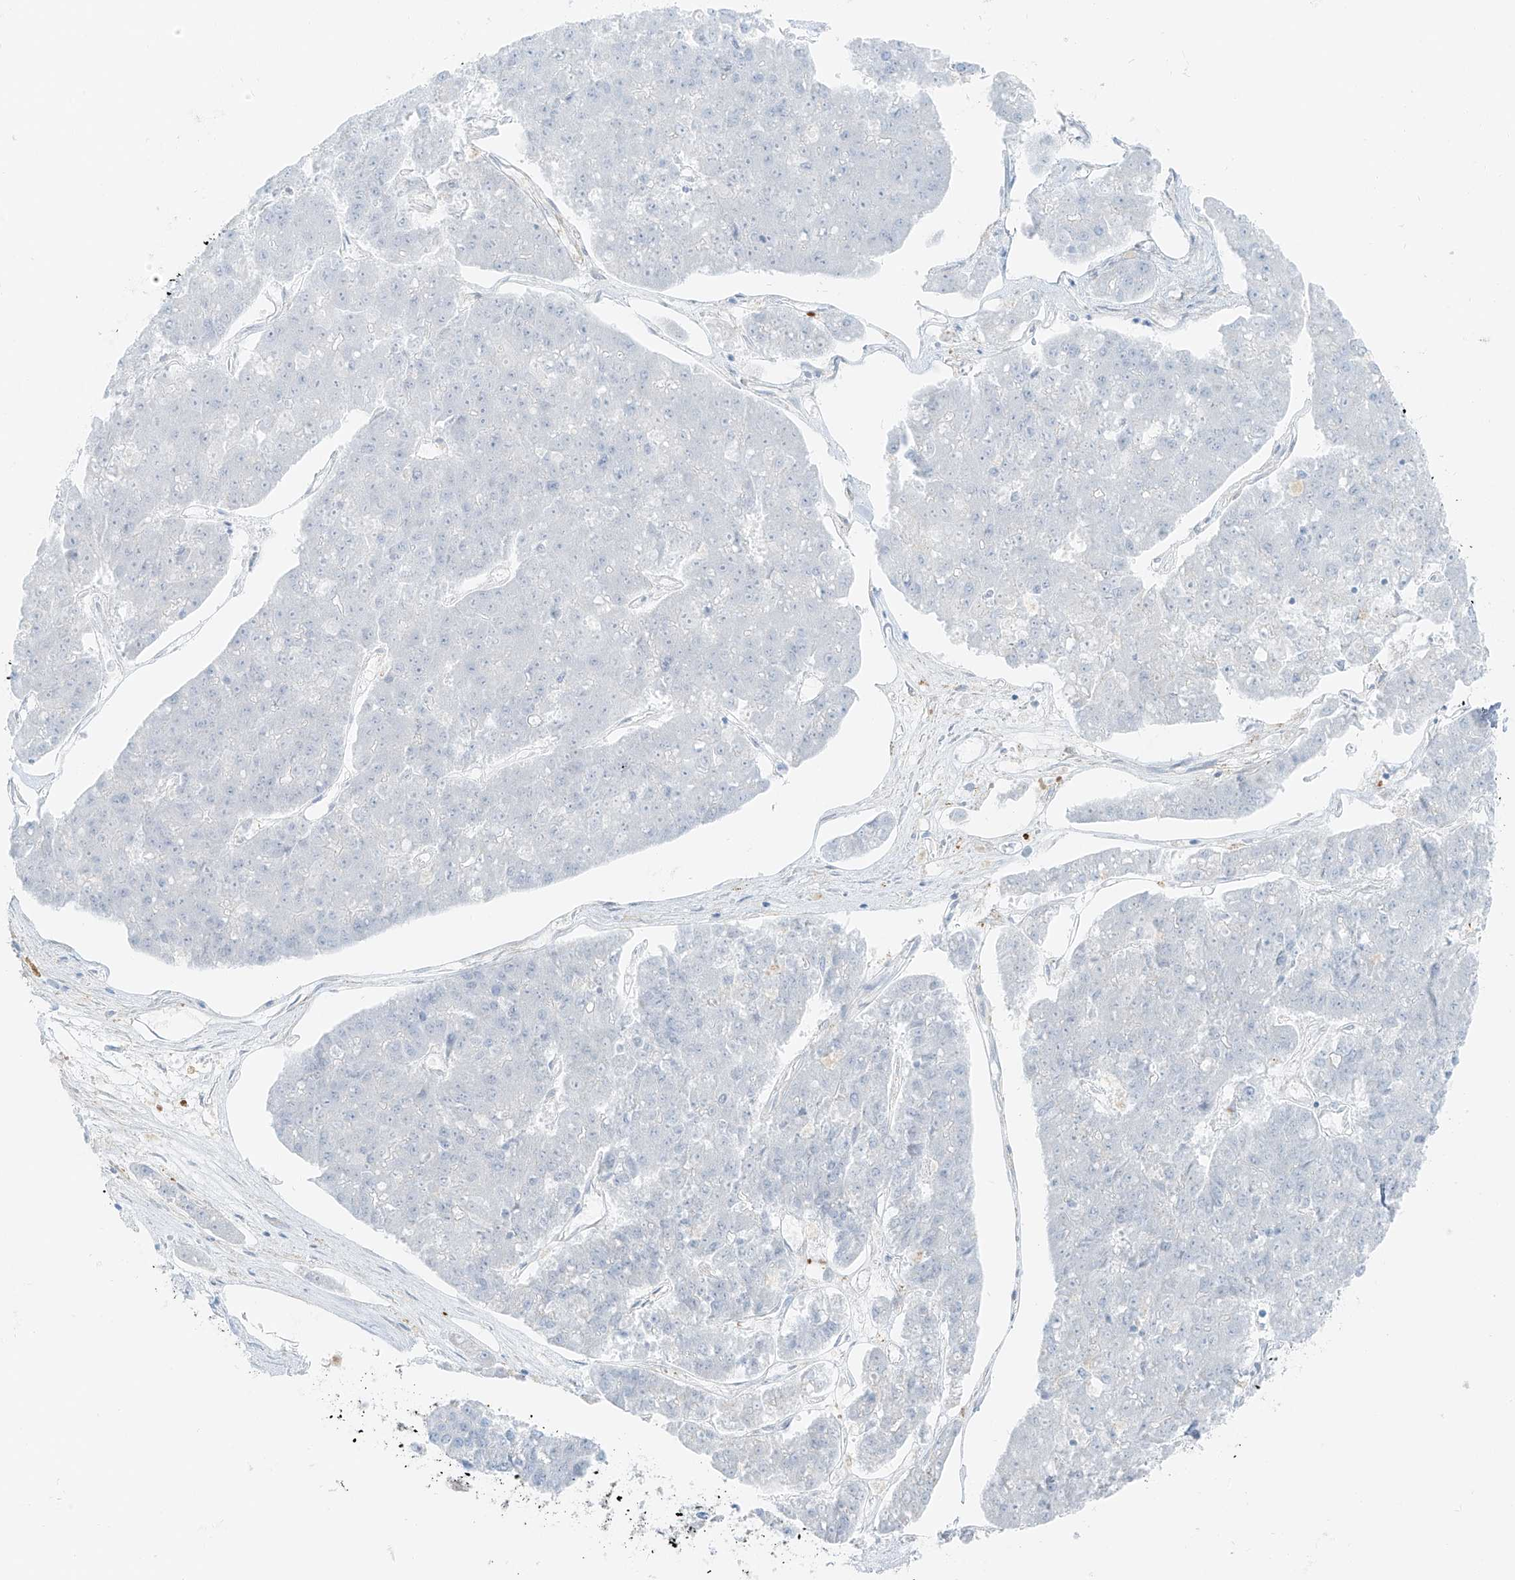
{"staining": {"intensity": "negative", "quantity": "none", "location": "none"}, "tissue": "pancreatic cancer", "cell_type": "Tumor cells", "image_type": "cancer", "snomed": [{"axis": "morphology", "description": "Adenocarcinoma, NOS"}, {"axis": "topography", "description": "Pancreas"}], "caption": "IHC of pancreatic cancer (adenocarcinoma) exhibits no positivity in tumor cells.", "gene": "SMCP", "patient": {"sex": "male", "age": 50}}